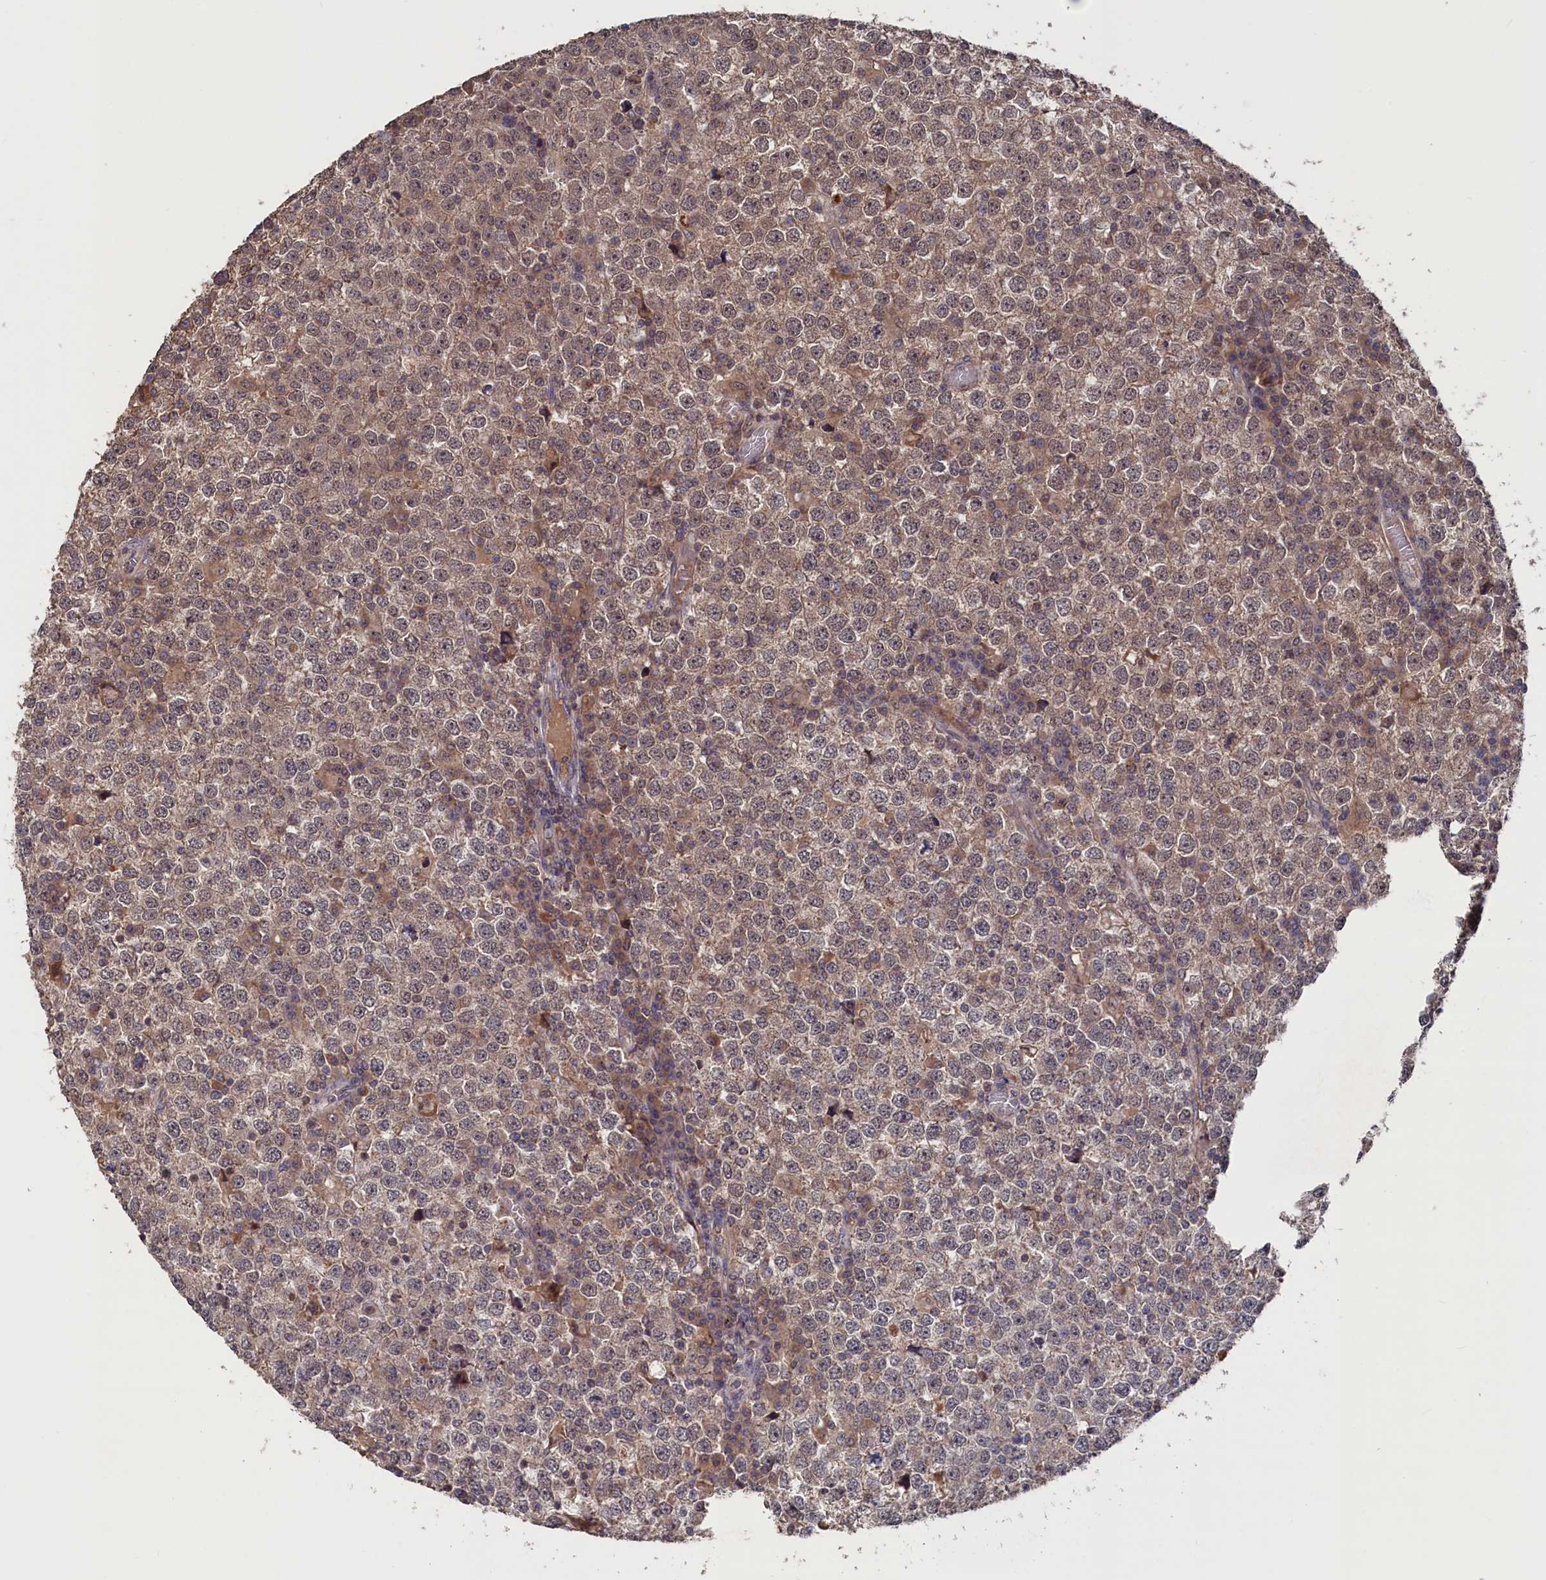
{"staining": {"intensity": "moderate", "quantity": ">75%", "location": "cytoplasmic/membranous"}, "tissue": "testis cancer", "cell_type": "Tumor cells", "image_type": "cancer", "snomed": [{"axis": "morphology", "description": "Seminoma, NOS"}, {"axis": "topography", "description": "Testis"}], "caption": "Approximately >75% of tumor cells in human testis seminoma reveal moderate cytoplasmic/membranous protein staining as visualized by brown immunohistochemical staining.", "gene": "TMC5", "patient": {"sex": "male", "age": 65}}